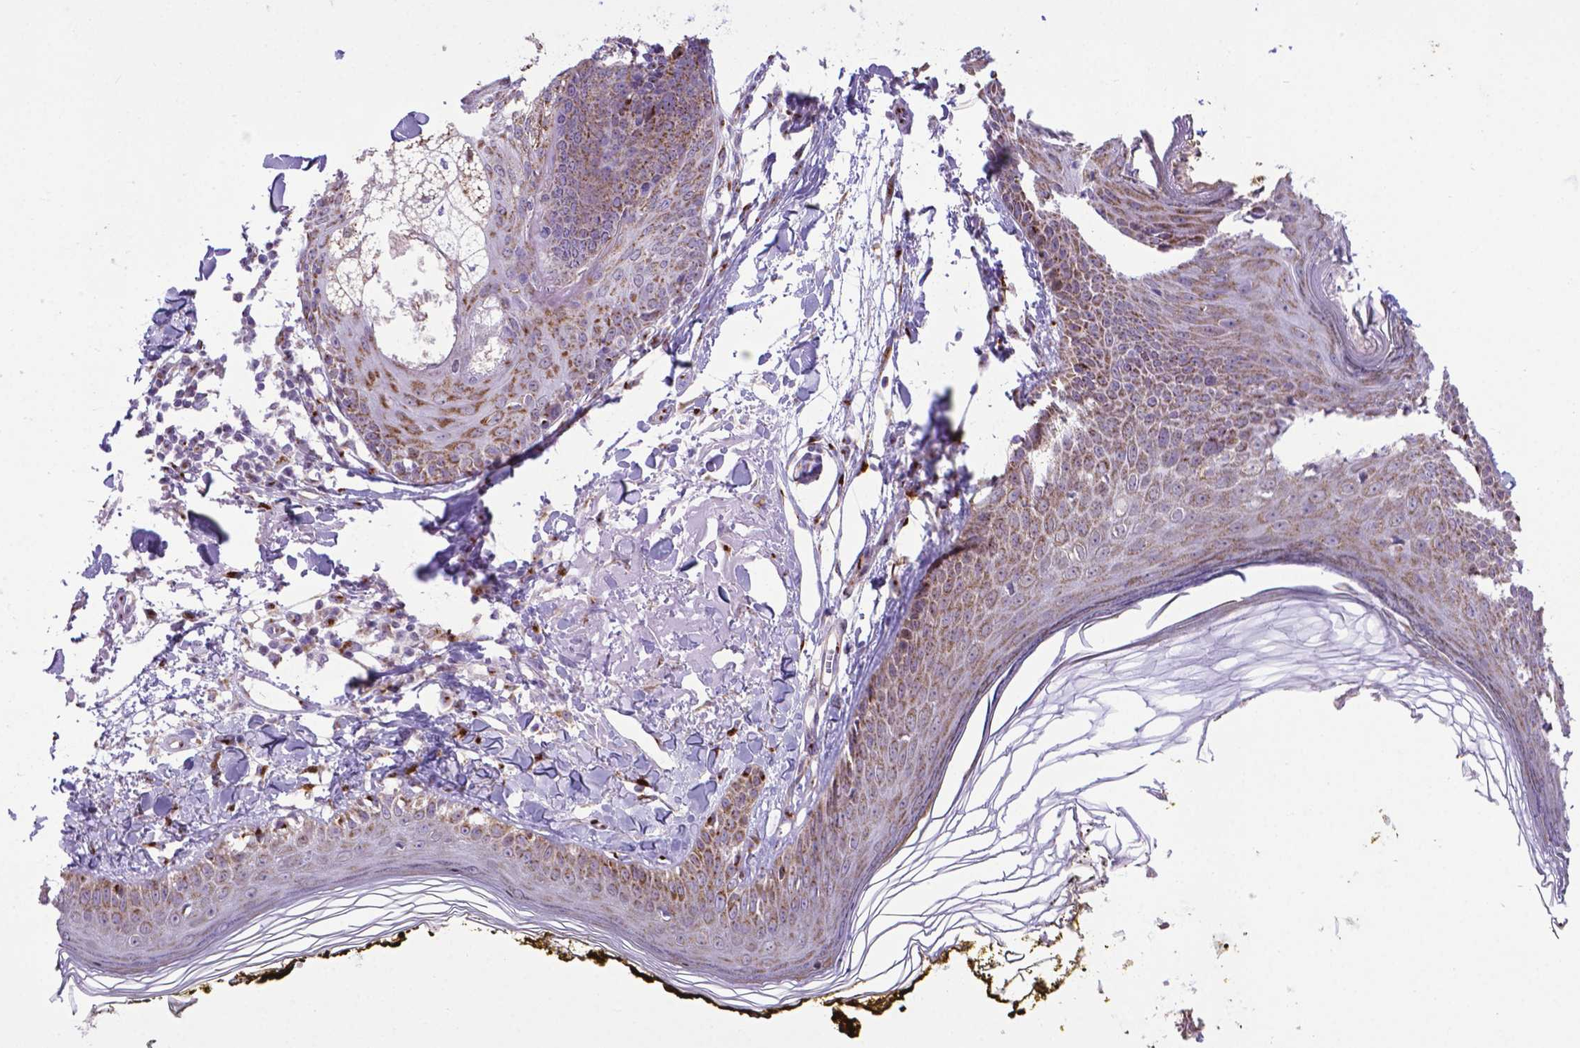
{"staining": {"intensity": "negative", "quantity": "none", "location": "none"}, "tissue": "skin", "cell_type": "Fibroblasts", "image_type": "normal", "snomed": [{"axis": "morphology", "description": "Normal tissue, NOS"}, {"axis": "topography", "description": "Skin"}], "caption": "This is a photomicrograph of immunohistochemistry (IHC) staining of normal skin, which shows no expression in fibroblasts.", "gene": "MRPL10", "patient": {"sex": "male", "age": 76}}